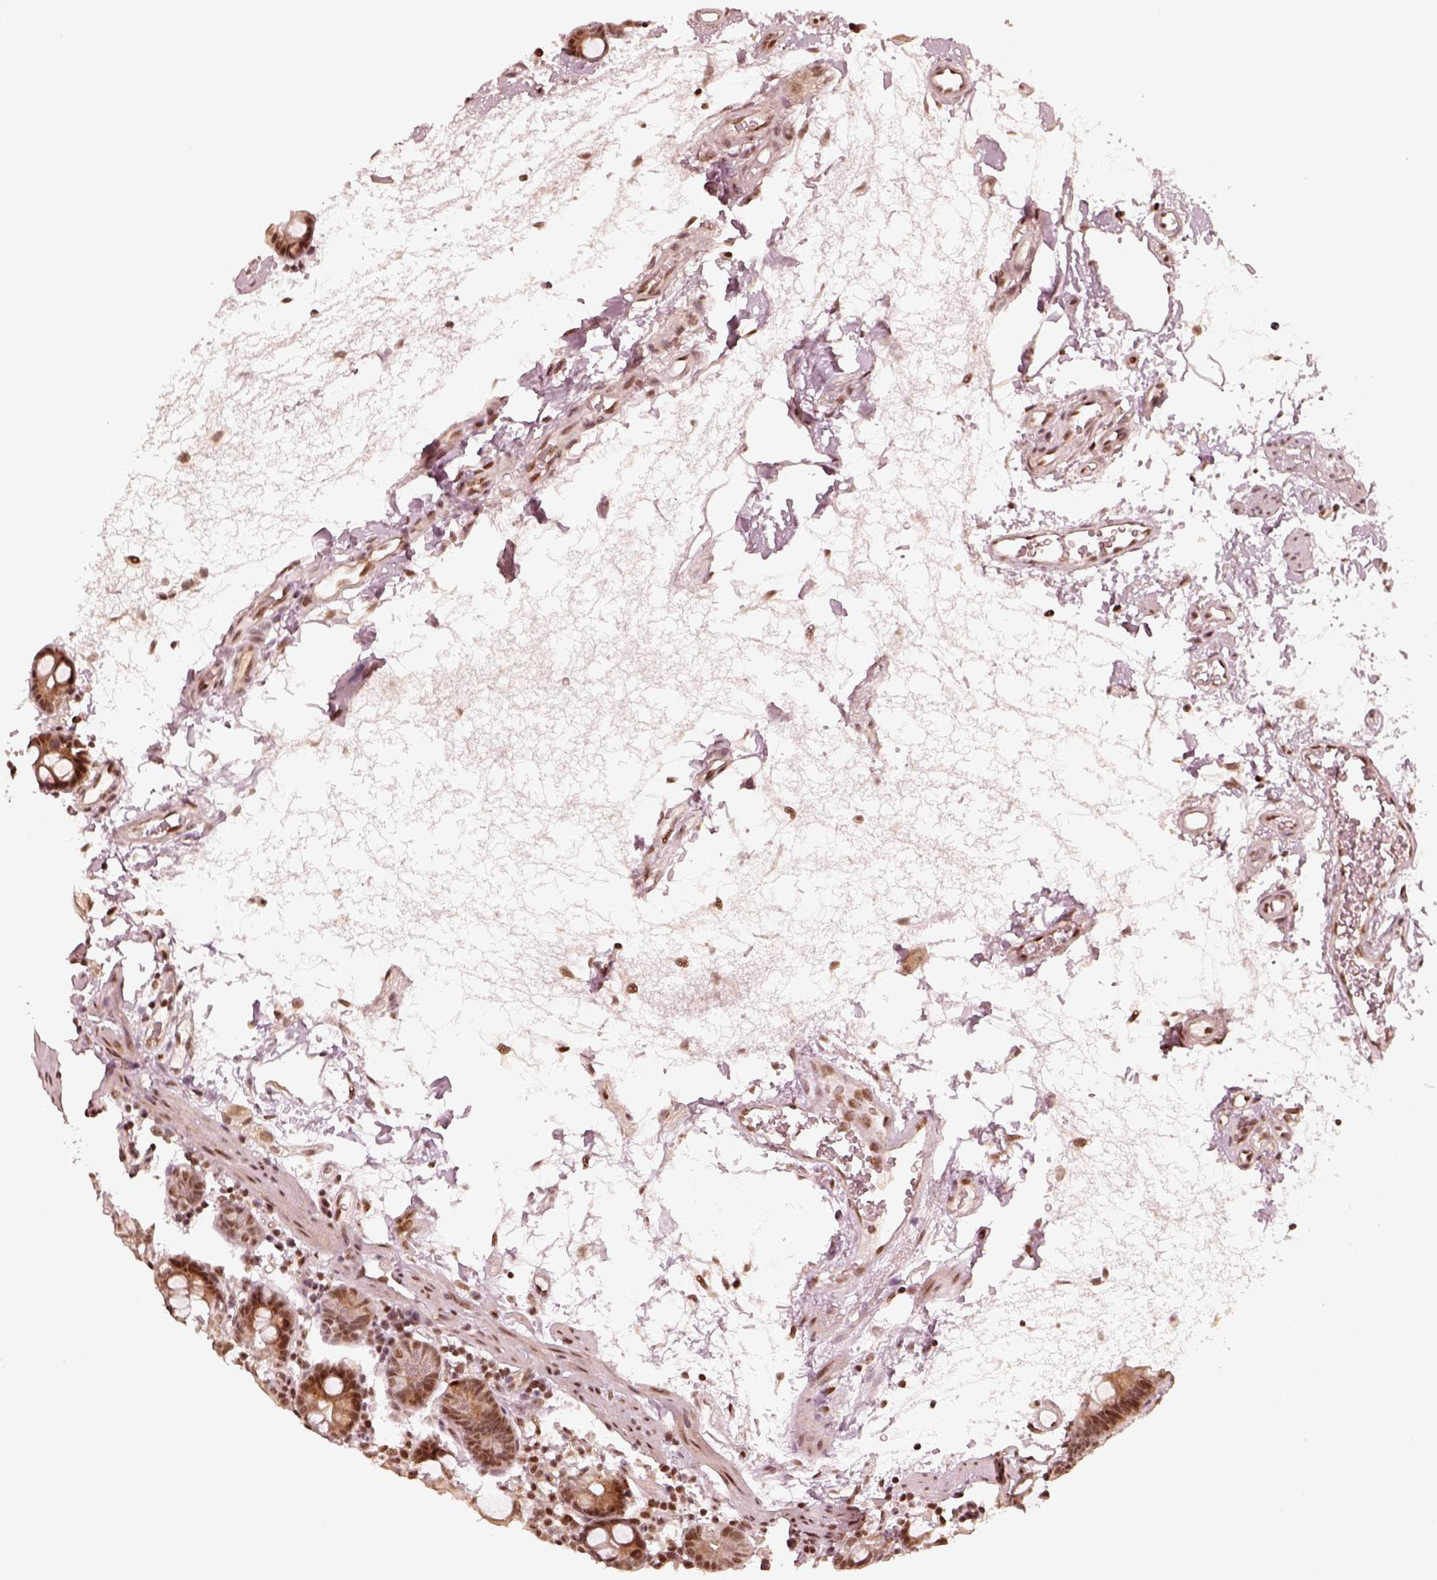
{"staining": {"intensity": "moderate", "quantity": "25%-75%", "location": "nuclear"}, "tissue": "duodenum", "cell_type": "Glandular cells", "image_type": "normal", "snomed": [{"axis": "morphology", "description": "Normal tissue, NOS"}, {"axis": "topography", "description": "Pancreas"}, {"axis": "topography", "description": "Duodenum"}], "caption": "Immunohistochemistry staining of normal duodenum, which demonstrates medium levels of moderate nuclear positivity in approximately 25%-75% of glandular cells indicating moderate nuclear protein positivity. The staining was performed using DAB (3,3'-diaminobenzidine) (brown) for protein detection and nuclei were counterstained in hematoxylin (blue).", "gene": "GMEB2", "patient": {"sex": "male", "age": 59}}